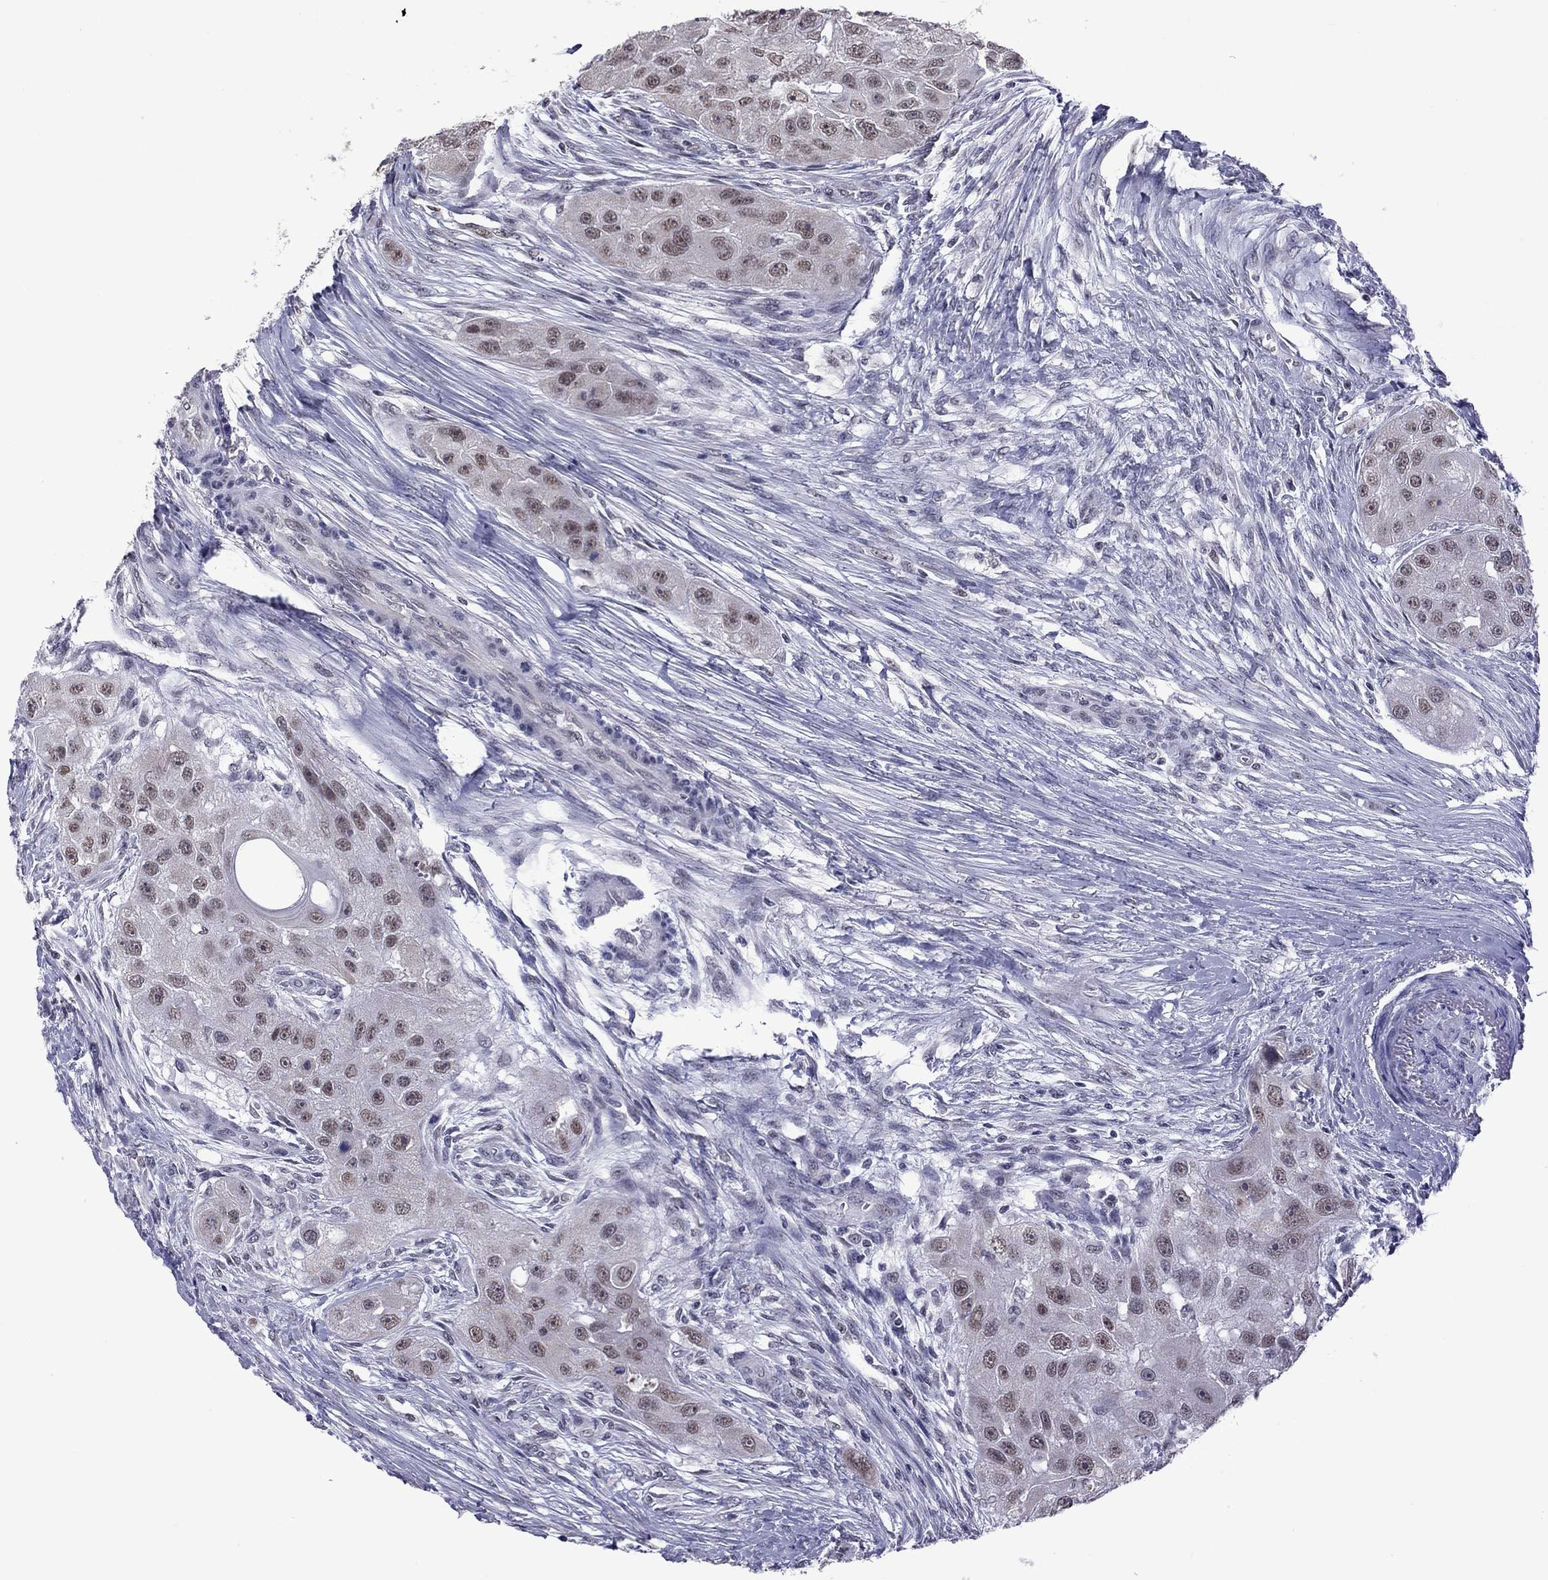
{"staining": {"intensity": "moderate", "quantity": "25%-75%", "location": "nuclear"}, "tissue": "head and neck cancer", "cell_type": "Tumor cells", "image_type": "cancer", "snomed": [{"axis": "morphology", "description": "Normal tissue, NOS"}, {"axis": "morphology", "description": "Squamous cell carcinoma, NOS"}, {"axis": "topography", "description": "Skeletal muscle"}, {"axis": "topography", "description": "Head-Neck"}], "caption": "Protein staining exhibits moderate nuclear staining in about 25%-75% of tumor cells in head and neck squamous cell carcinoma.", "gene": "PPP1R3A", "patient": {"sex": "male", "age": 51}}